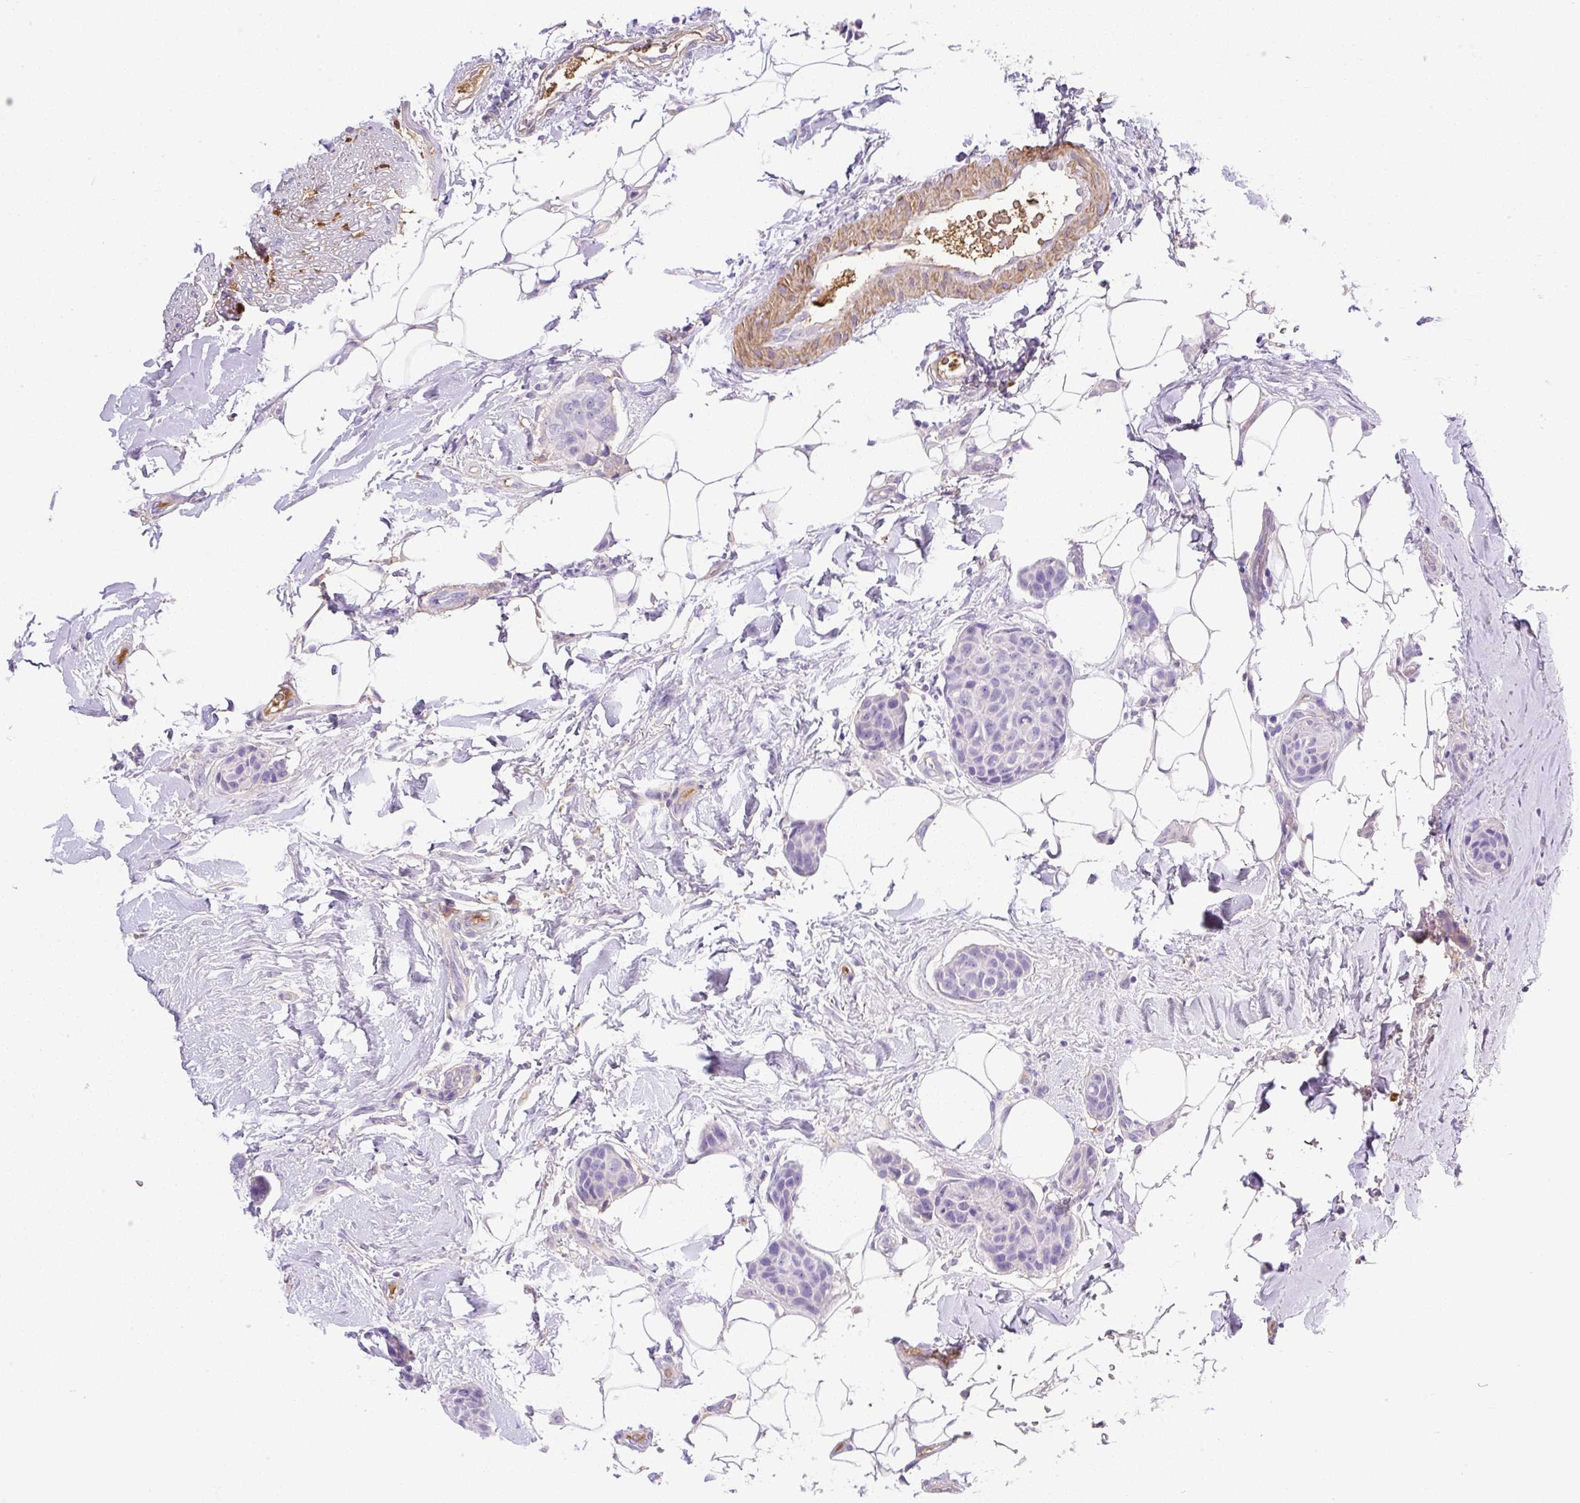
{"staining": {"intensity": "negative", "quantity": "none", "location": "none"}, "tissue": "breast cancer", "cell_type": "Tumor cells", "image_type": "cancer", "snomed": [{"axis": "morphology", "description": "Duct carcinoma"}, {"axis": "topography", "description": "Breast"}, {"axis": "topography", "description": "Lymph node"}], "caption": "The micrograph demonstrates no staining of tumor cells in breast cancer (intraductal carcinoma). (Immunohistochemistry, brightfield microscopy, high magnification).", "gene": "TDRD15", "patient": {"sex": "female", "age": 80}}